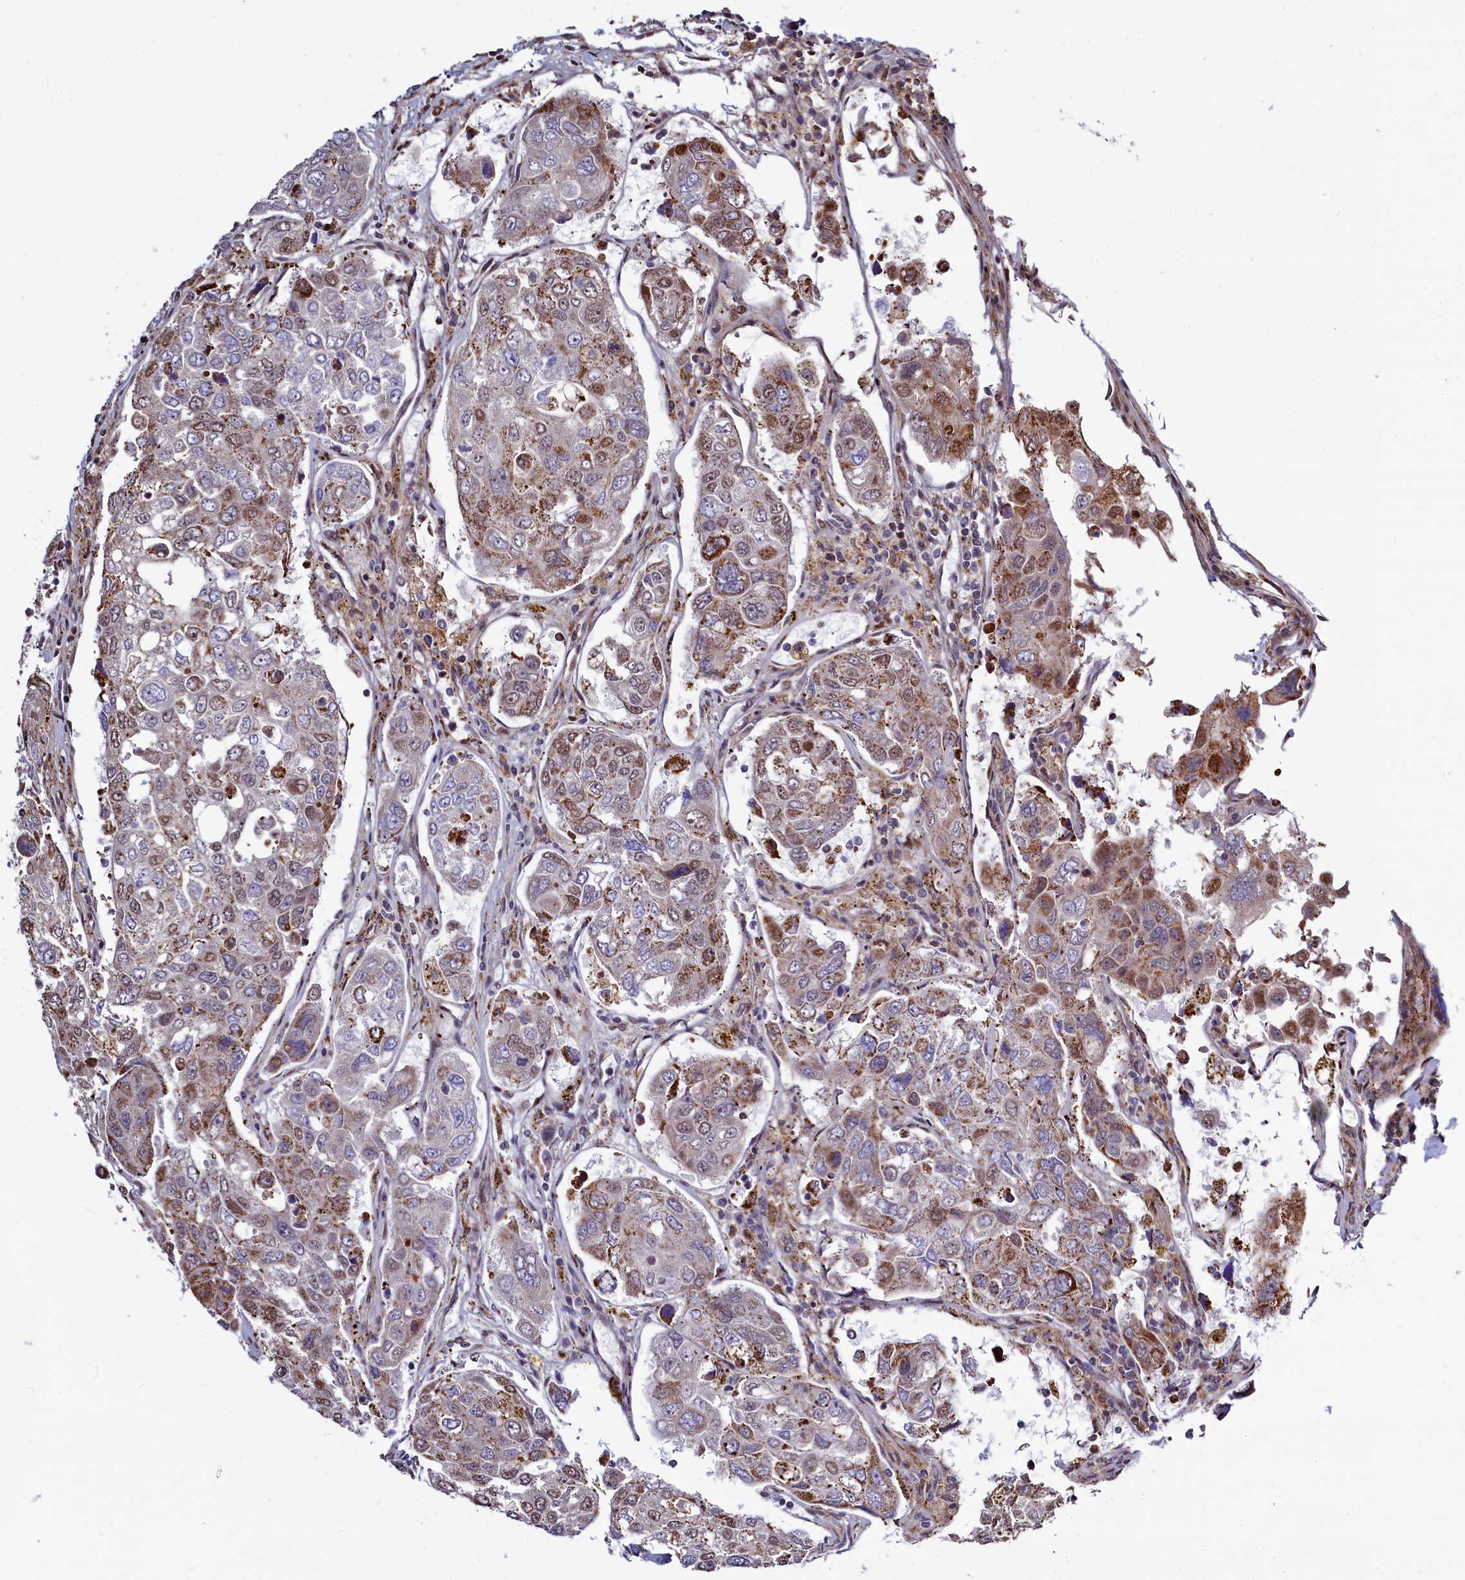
{"staining": {"intensity": "moderate", "quantity": "25%-75%", "location": "cytoplasmic/membranous,nuclear"}, "tissue": "urothelial cancer", "cell_type": "Tumor cells", "image_type": "cancer", "snomed": [{"axis": "morphology", "description": "Urothelial carcinoma, High grade"}, {"axis": "topography", "description": "Lymph node"}, {"axis": "topography", "description": "Urinary bladder"}], "caption": "Immunohistochemistry staining of urothelial cancer, which exhibits medium levels of moderate cytoplasmic/membranous and nuclear staining in approximately 25%-75% of tumor cells indicating moderate cytoplasmic/membranous and nuclear protein staining. The staining was performed using DAB (brown) for protein detection and nuclei were counterstained in hematoxylin (blue).", "gene": "HDGFL3", "patient": {"sex": "male", "age": 51}}